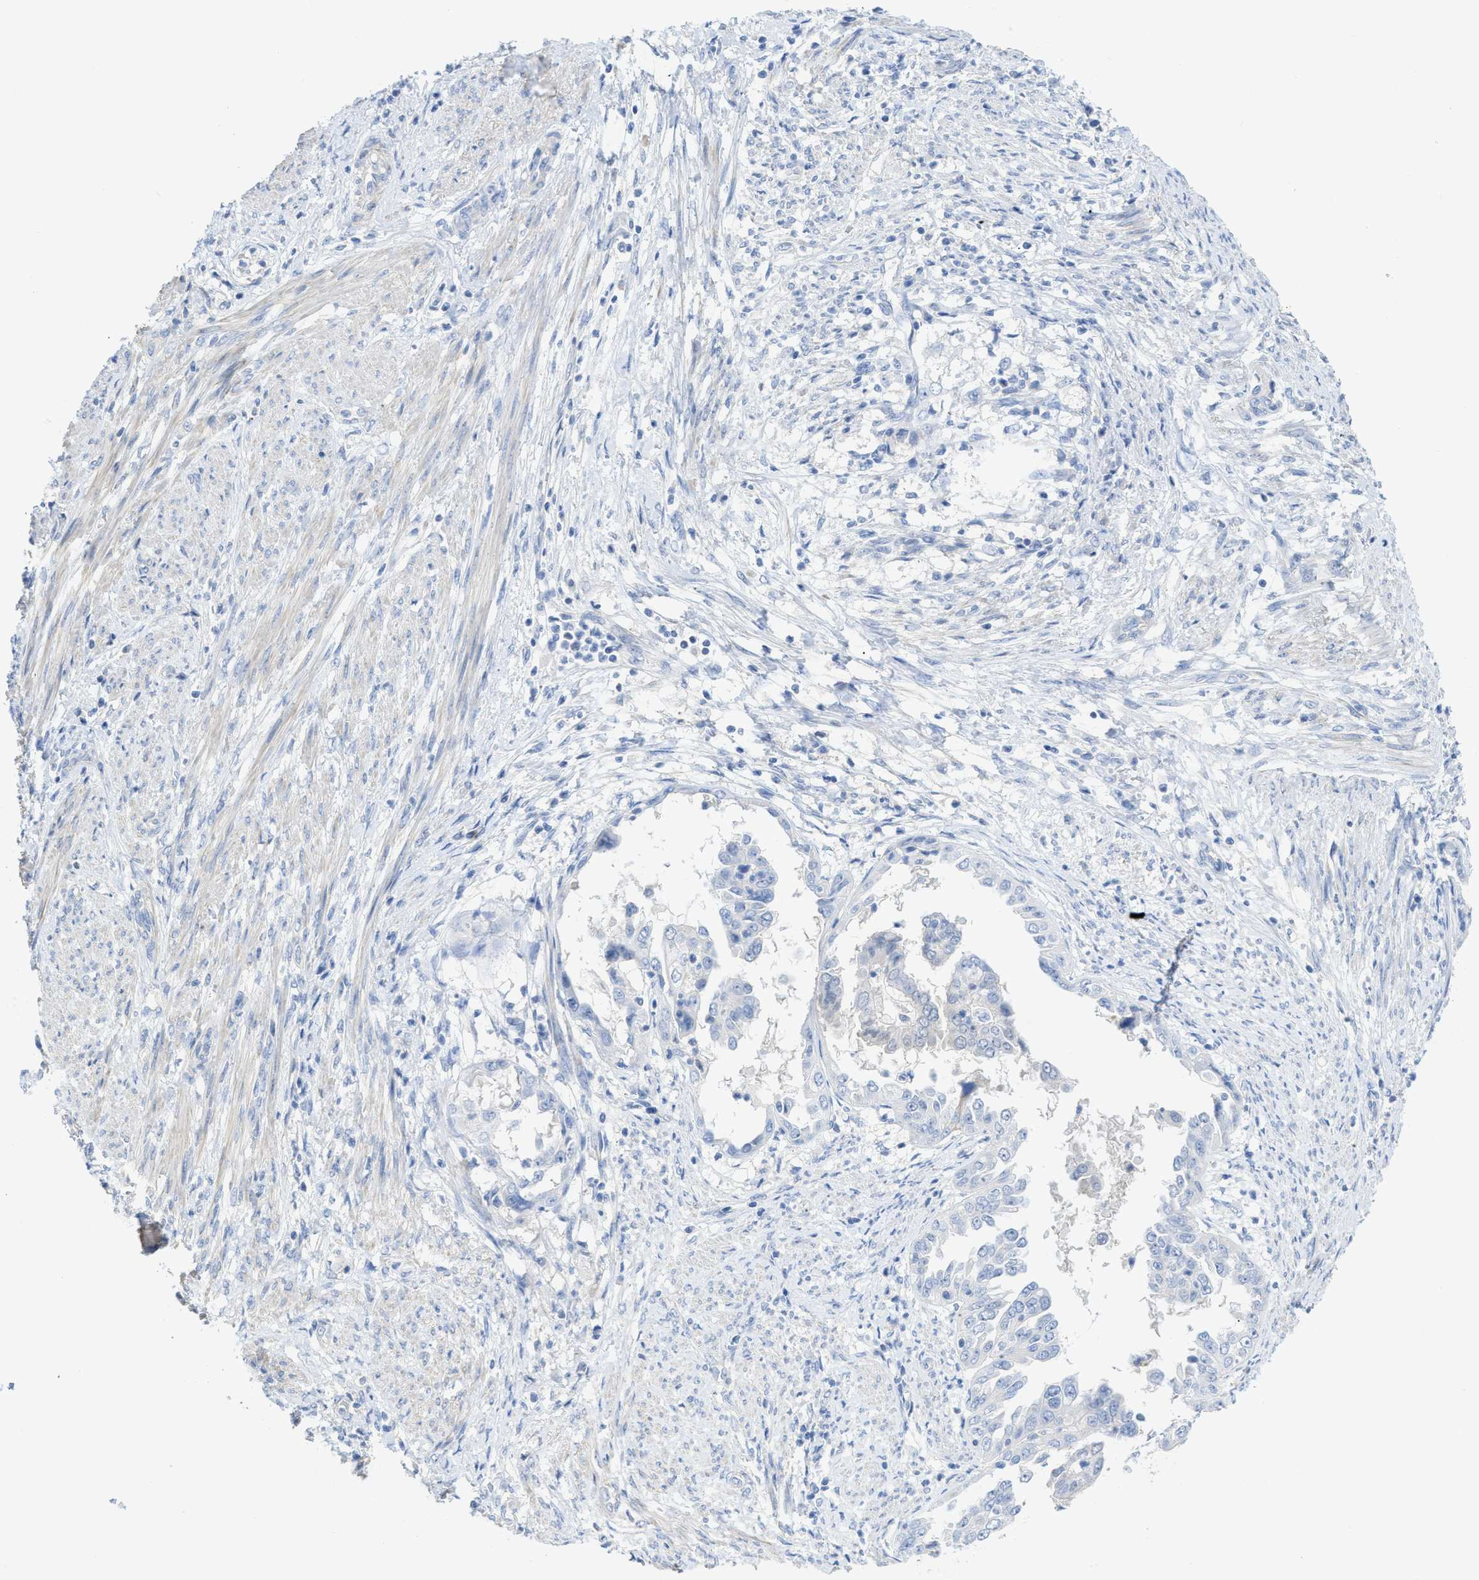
{"staining": {"intensity": "negative", "quantity": "none", "location": "none"}, "tissue": "endometrial cancer", "cell_type": "Tumor cells", "image_type": "cancer", "snomed": [{"axis": "morphology", "description": "Adenocarcinoma, NOS"}, {"axis": "topography", "description": "Endometrium"}], "caption": "Protein analysis of endometrial cancer exhibits no significant staining in tumor cells. (Brightfield microscopy of DAB (3,3'-diaminobenzidine) immunohistochemistry (IHC) at high magnification).", "gene": "MYL3", "patient": {"sex": "female", "age": 85}}